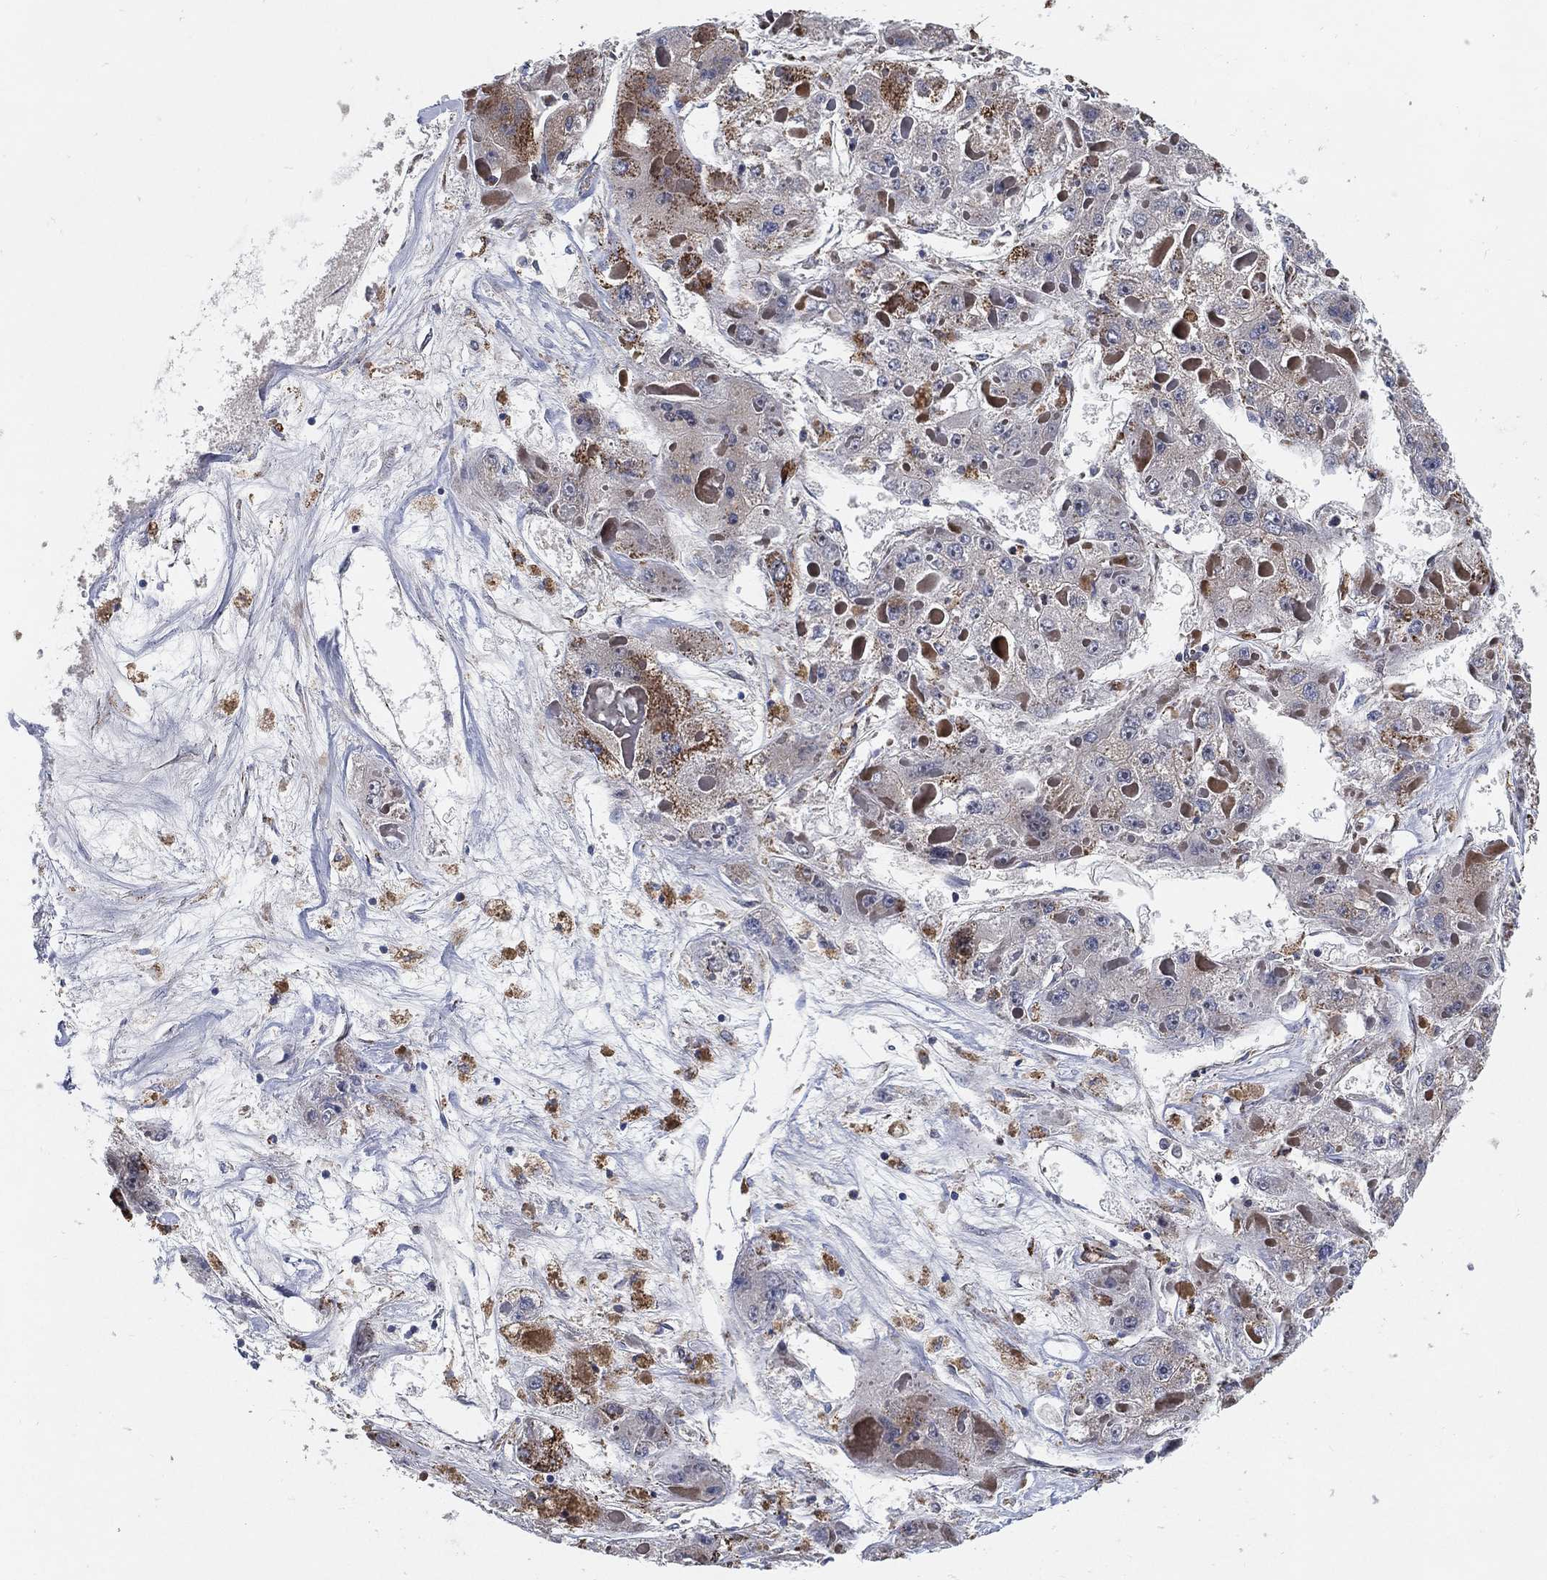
{"staining": {"intensity": "strong", "quantity": "<25%", "location": "cytoplasmic/membranous"}, "tissue": "liver cancer", "cell_type": "Tumor cells", "image_type": "cancer", "snomed": [{"axis": "morphology", "description": "Carcinoma, Hepatocellular, NOS"}, {"axis": "topography", "description": "Liver"}], "caption": "Brown immunohistochemical staining in human liver hepatocellular carcinoma shows strong cytoplasmic/membranous positivity in approximately <25% of tumor cells.", "gene": "GCAT", "patient": {"sex": "female", "age": 73}}